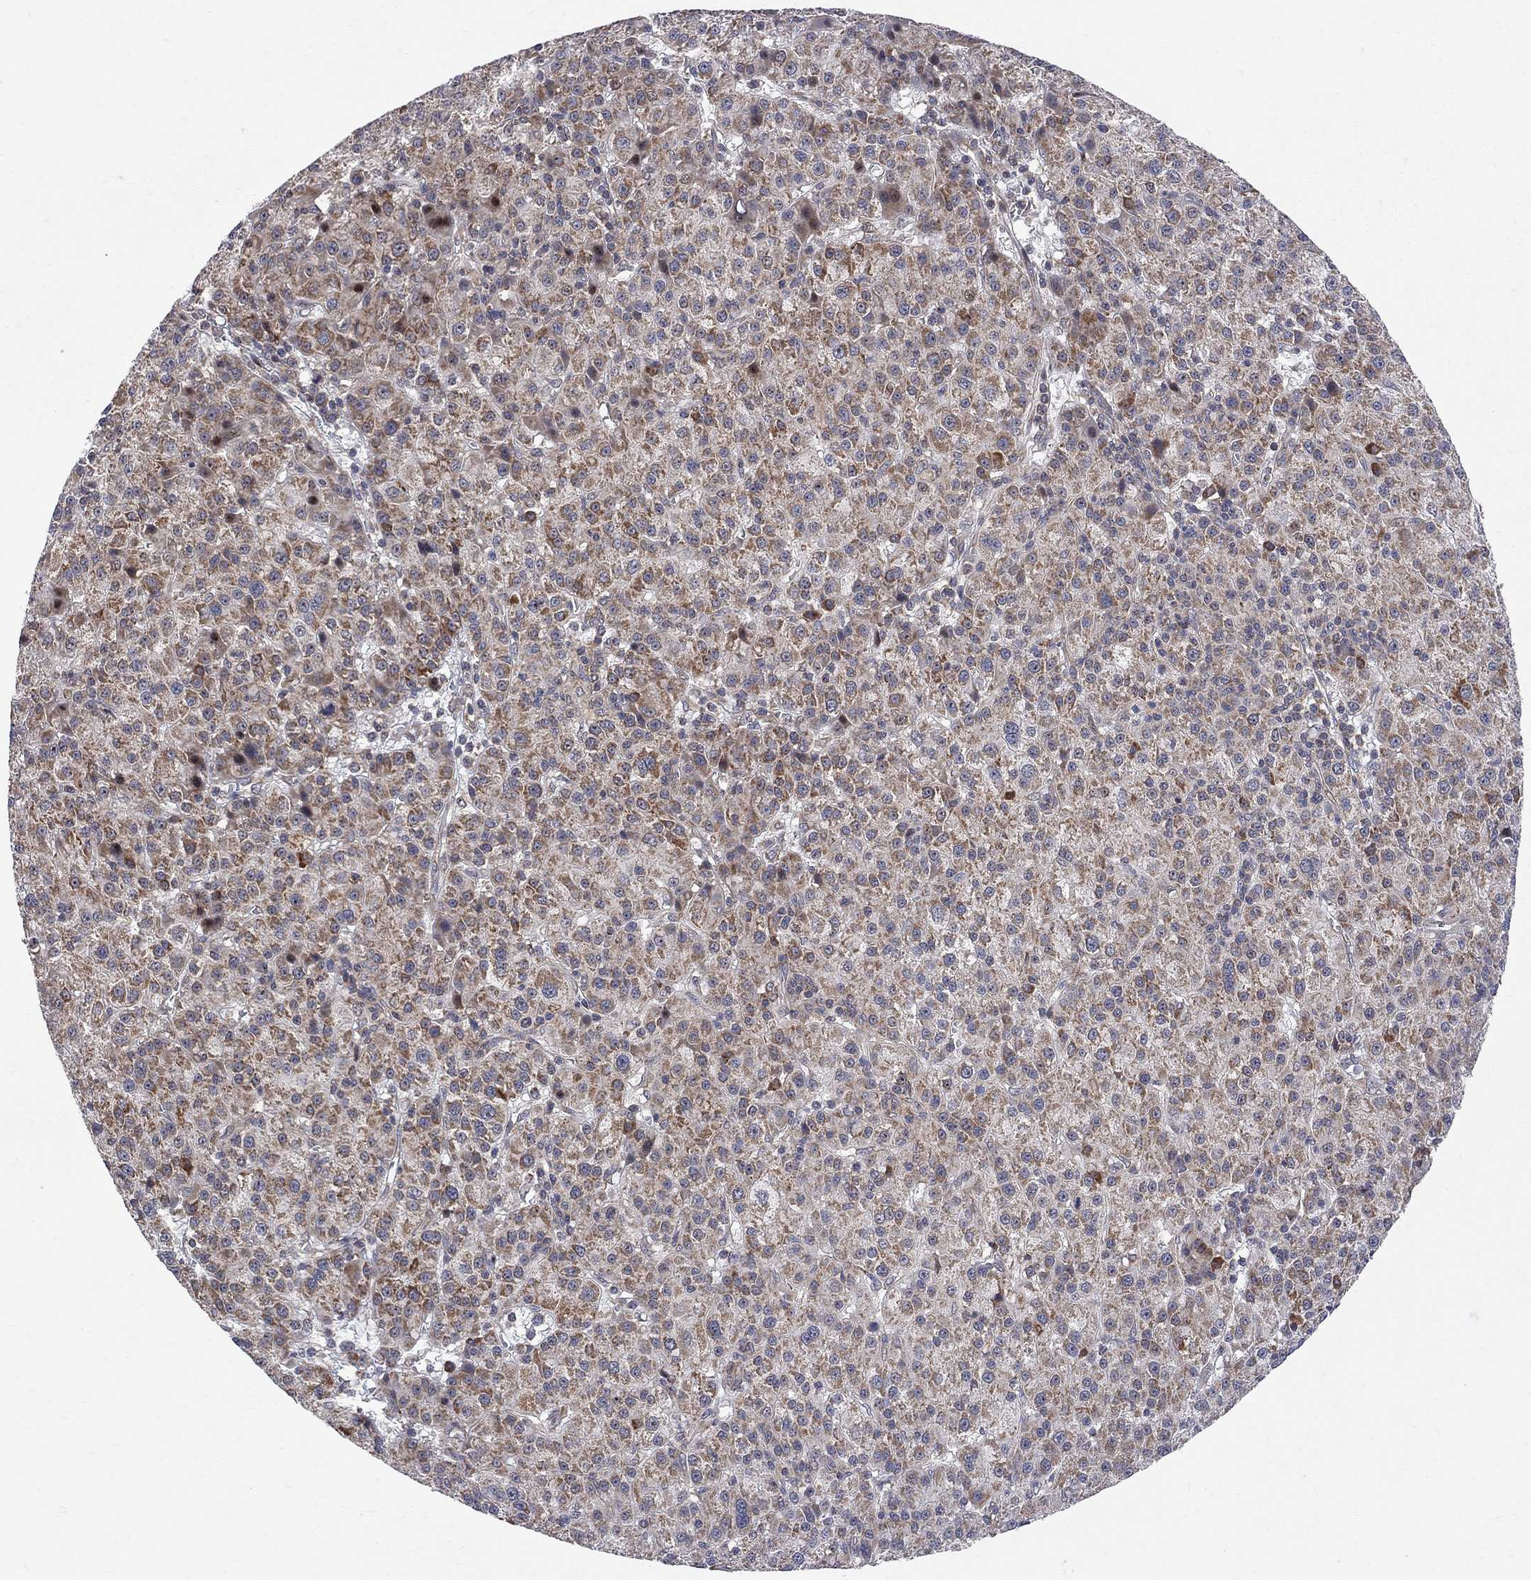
{"staining": {"intensity": "moderate", "quantity": ">75%", "location": "cytoplasmic/membranous"}, "tissue": "liver cancer", "cell_type": "Tumor cells", "image_type": "cancer", "snomed": [{"axis": "morphology", "description": "Carcinoma, Hepatocellular, NOS"}, {"axis": "topography", "description": "Liver"}], "caption": "Approximately >75% of tumor cells in liver hepatocellular carcinoma show moderate cytoplasmic/membranous protein expression as visualized by brown immunohistochemical staining.", "gene": "CNOT11", "patient": {"sex": "female", "age": 60}}